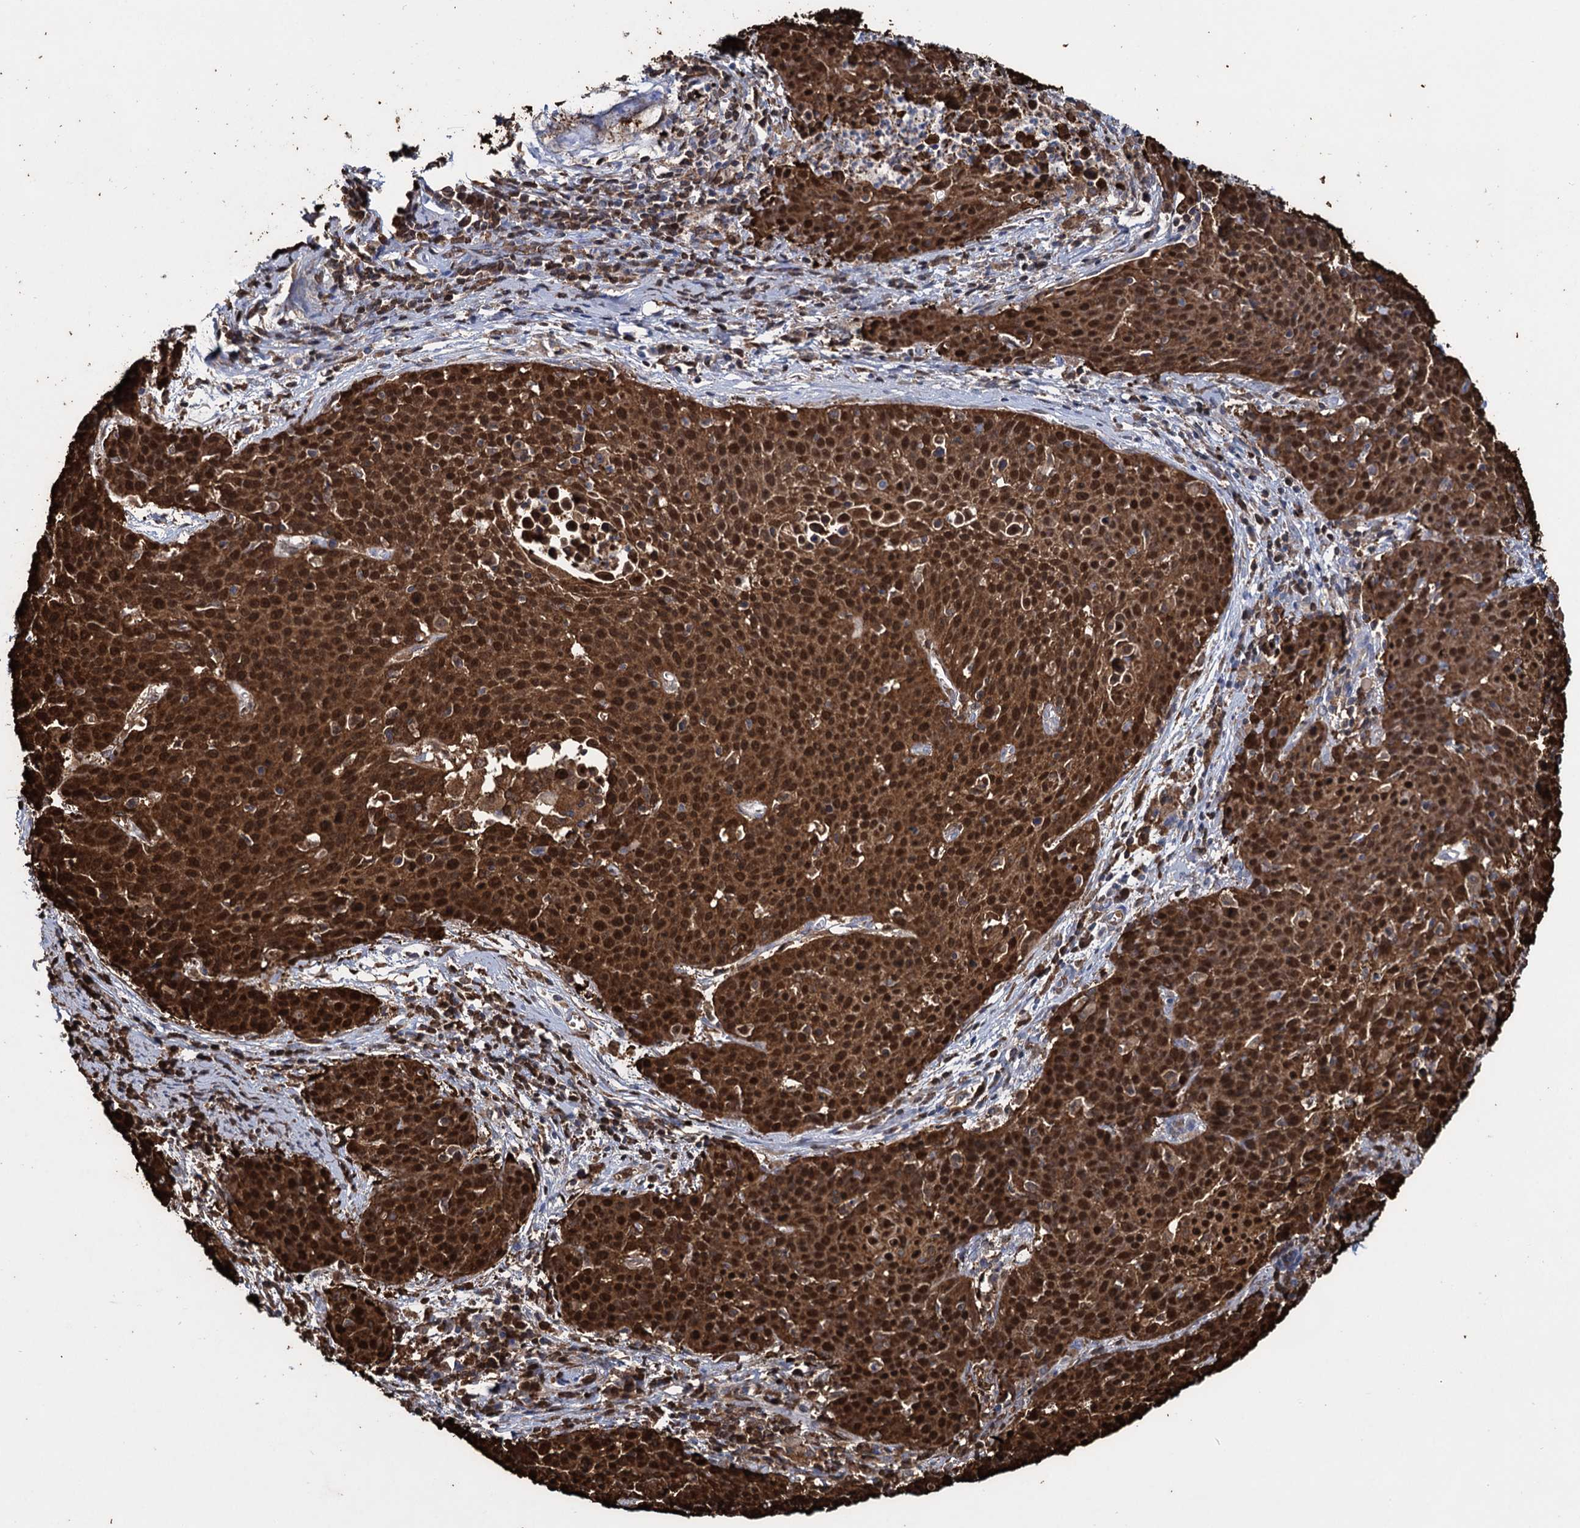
{"staining": {"intensity": "strong", "quantity": ">75%", "location": "cytoplasmic/membranous,nuclear"}, "tissue": "cervical cancer", "cell_type": "Tumor cells", "image_type": "cancer", "snomed": [{"axis": "morphology", "description": "Squamous cell carcinoma, NOS"}, {"axis": "topography", "description": "Cervix"}], "caption": "This histopathology image displays cervical cancer stained with immunohistochemistry (IHC) to label a protein in brown. The cytoplasmic/membranous and nuclear of tumor cells show strong positivity for the protein. Nuclei are counter-stained blue.", "gene": "FABP5", "patient": {"sex": "female", "age": 38}}